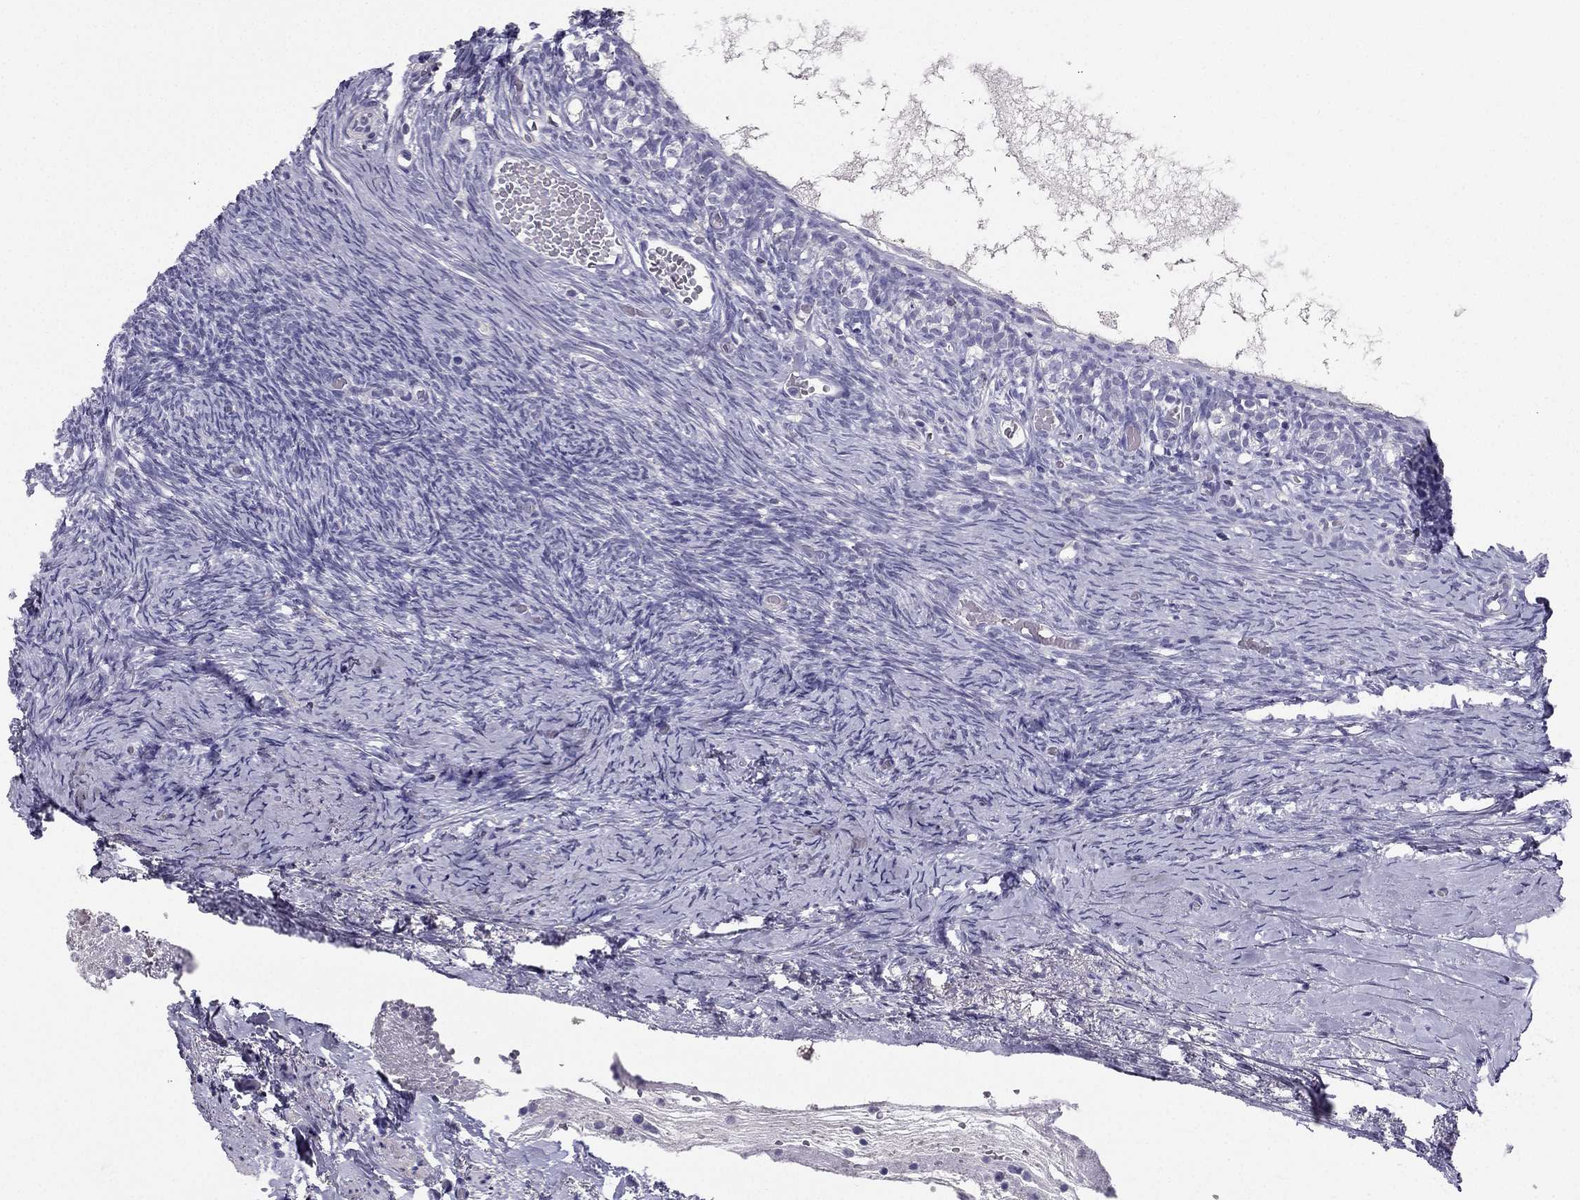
{"staining": {"intensity": "negative", "quantity": "none", "location": "none"}, "tissue": "ovary", "cell_type": "Follicle cells", "image_type": "normal", "snomed": [{"axis": "morphology", "description": "Normal tissue, NOS"}, {"axis": "topography", "description": "Ovary"}], "caption": "Image shows no protein positivity in follicle cells of normal ovary. (DAB (3,3'-diaminobenzidine) immunohistochemistry (IHC), high magnification).", "gene": "LMTK3", "patient": {"sex": "female", "age": 39}}